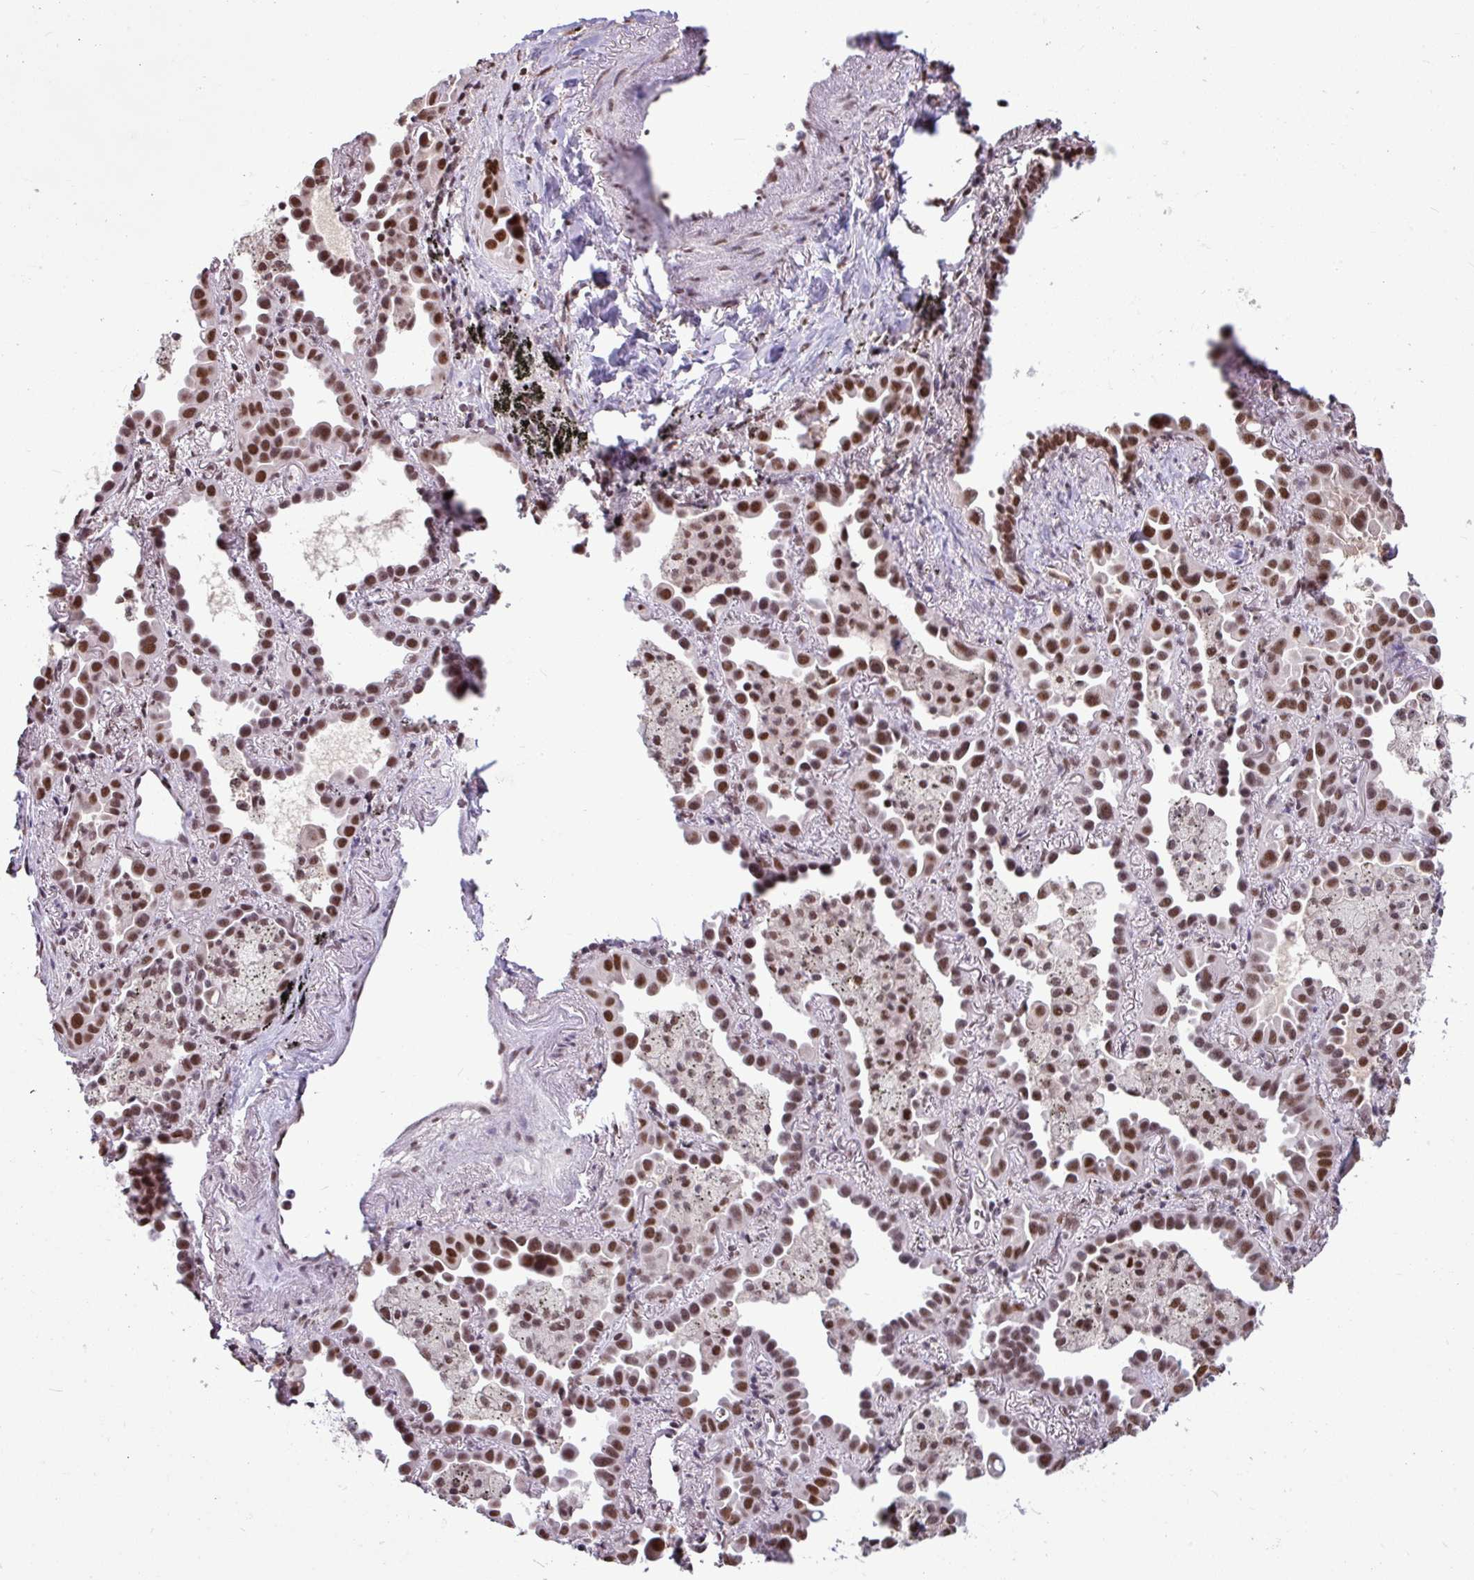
{"staining": {"intensity": "strong", "quantity": ">75%", "location": "nuclear"}, "tissue": "lung cancer", "cell_type": "Tumor cells", "image_type": "cancer", "snomed": [{"axis": "morphology", "description": "Adenocarcinoma, NOS"}, {"axis": "topography", "description": "Lung"}], "caption": "Human lung cancer stained with a brown dye displays strong nuclear positive positivity in approximately >75% of tumor cells.", "gene": "TDG", "patient": {"sex": "male", "age": 68}}